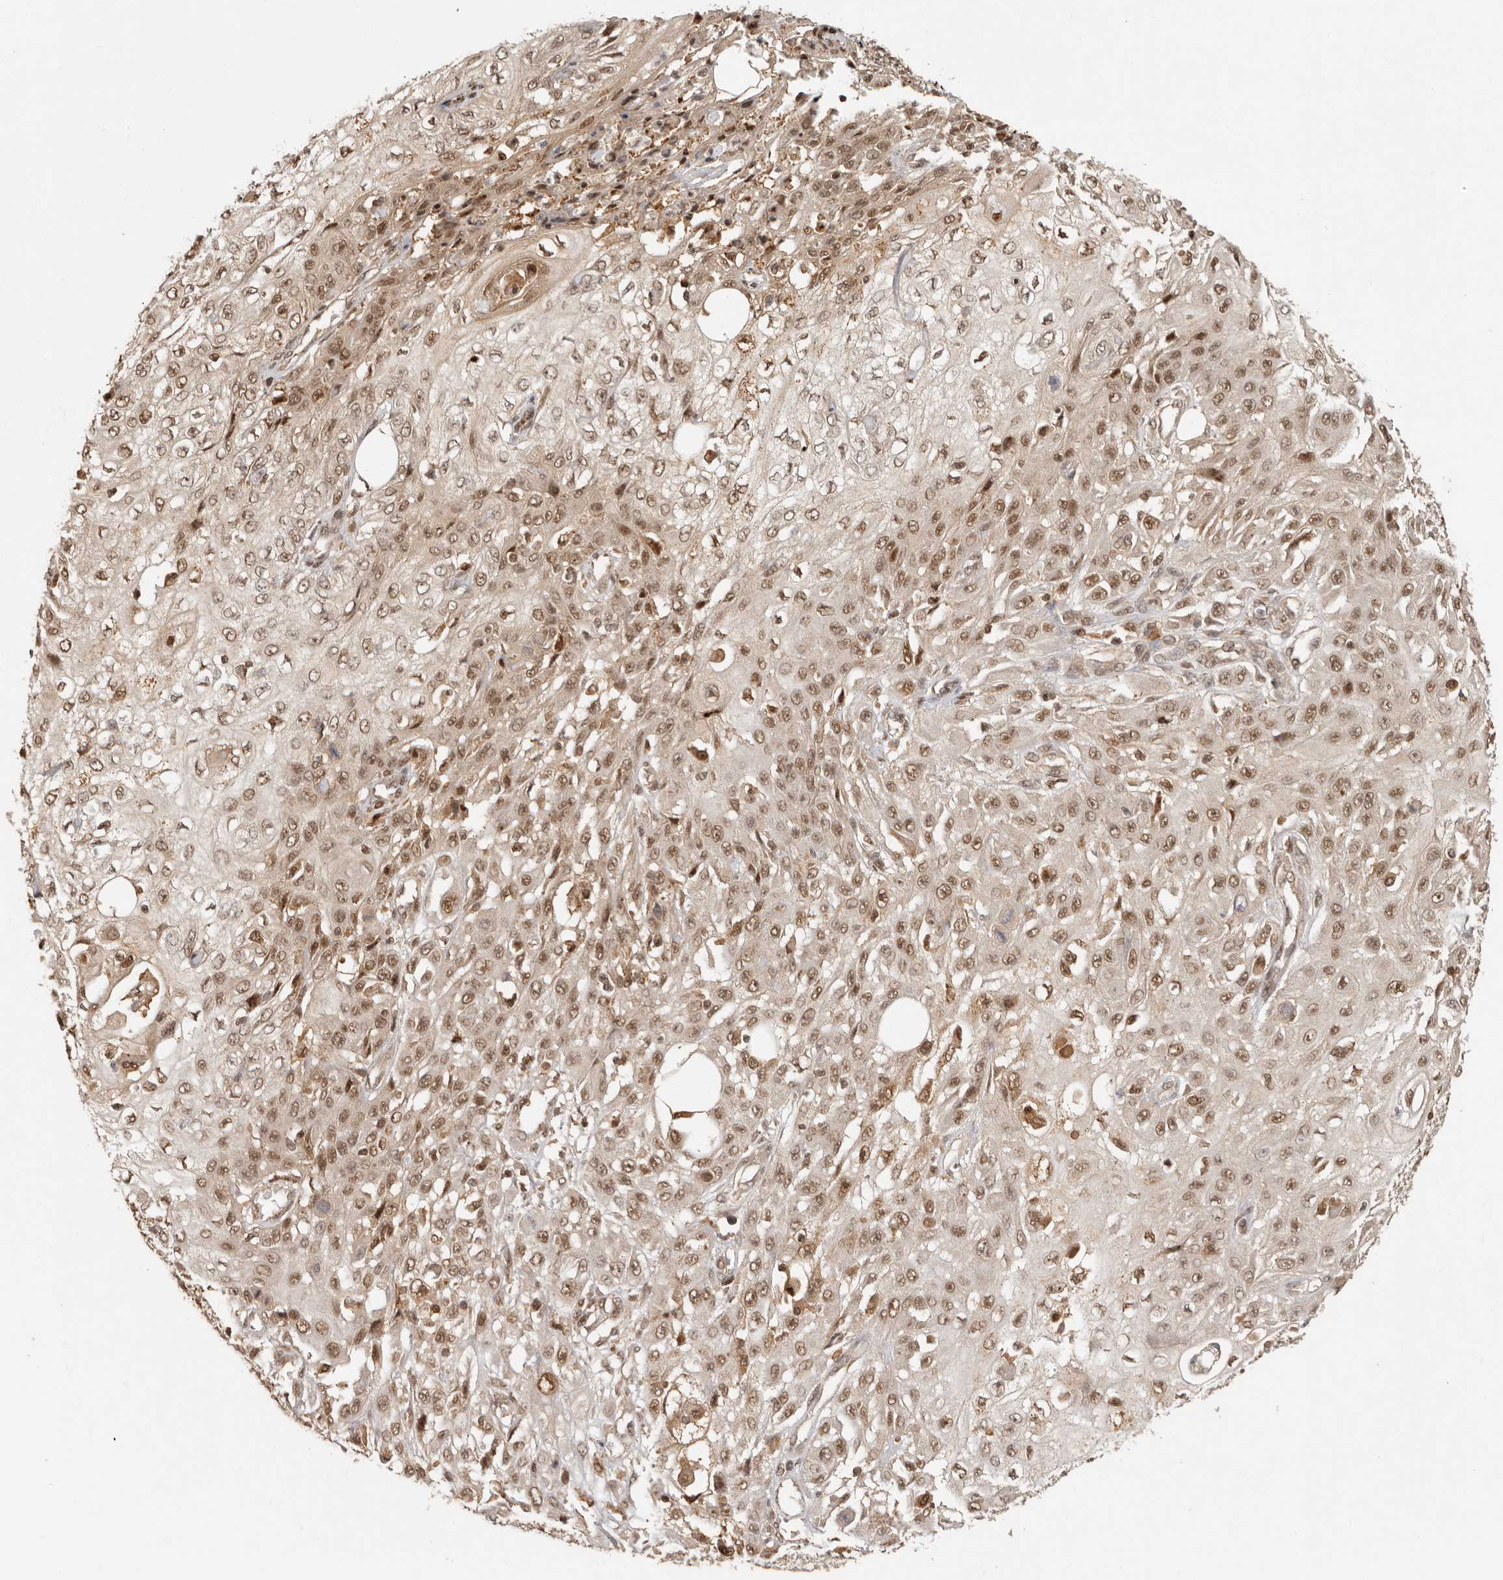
{"staining": {"intensity": "moderate", "quantity": ">75%", "location": "nuclear"}, "tissue": "skin cancer", "cell_type": "Tumor cells", "image_type": "cancer", "snomed": [{"axis": "morphology", "description": "Squamous cell carcinoma, NOS"}, {"axis": "morphology", "description": "Squamous cell carcinoma, metastatic, NOS"}, {"axis": "topography", "description": "Skin"}, {"axis": "topography", "description": "Lymph node"}], "caption": "Immunohistochemical staining of human skin cancer (squamous cell carcinoma) reveals medium levels of moderate nuclear expression in approximately >75% of tumor cells.", "gene": "PSMA5", "patient": {"sex": "male", "age": 75}}